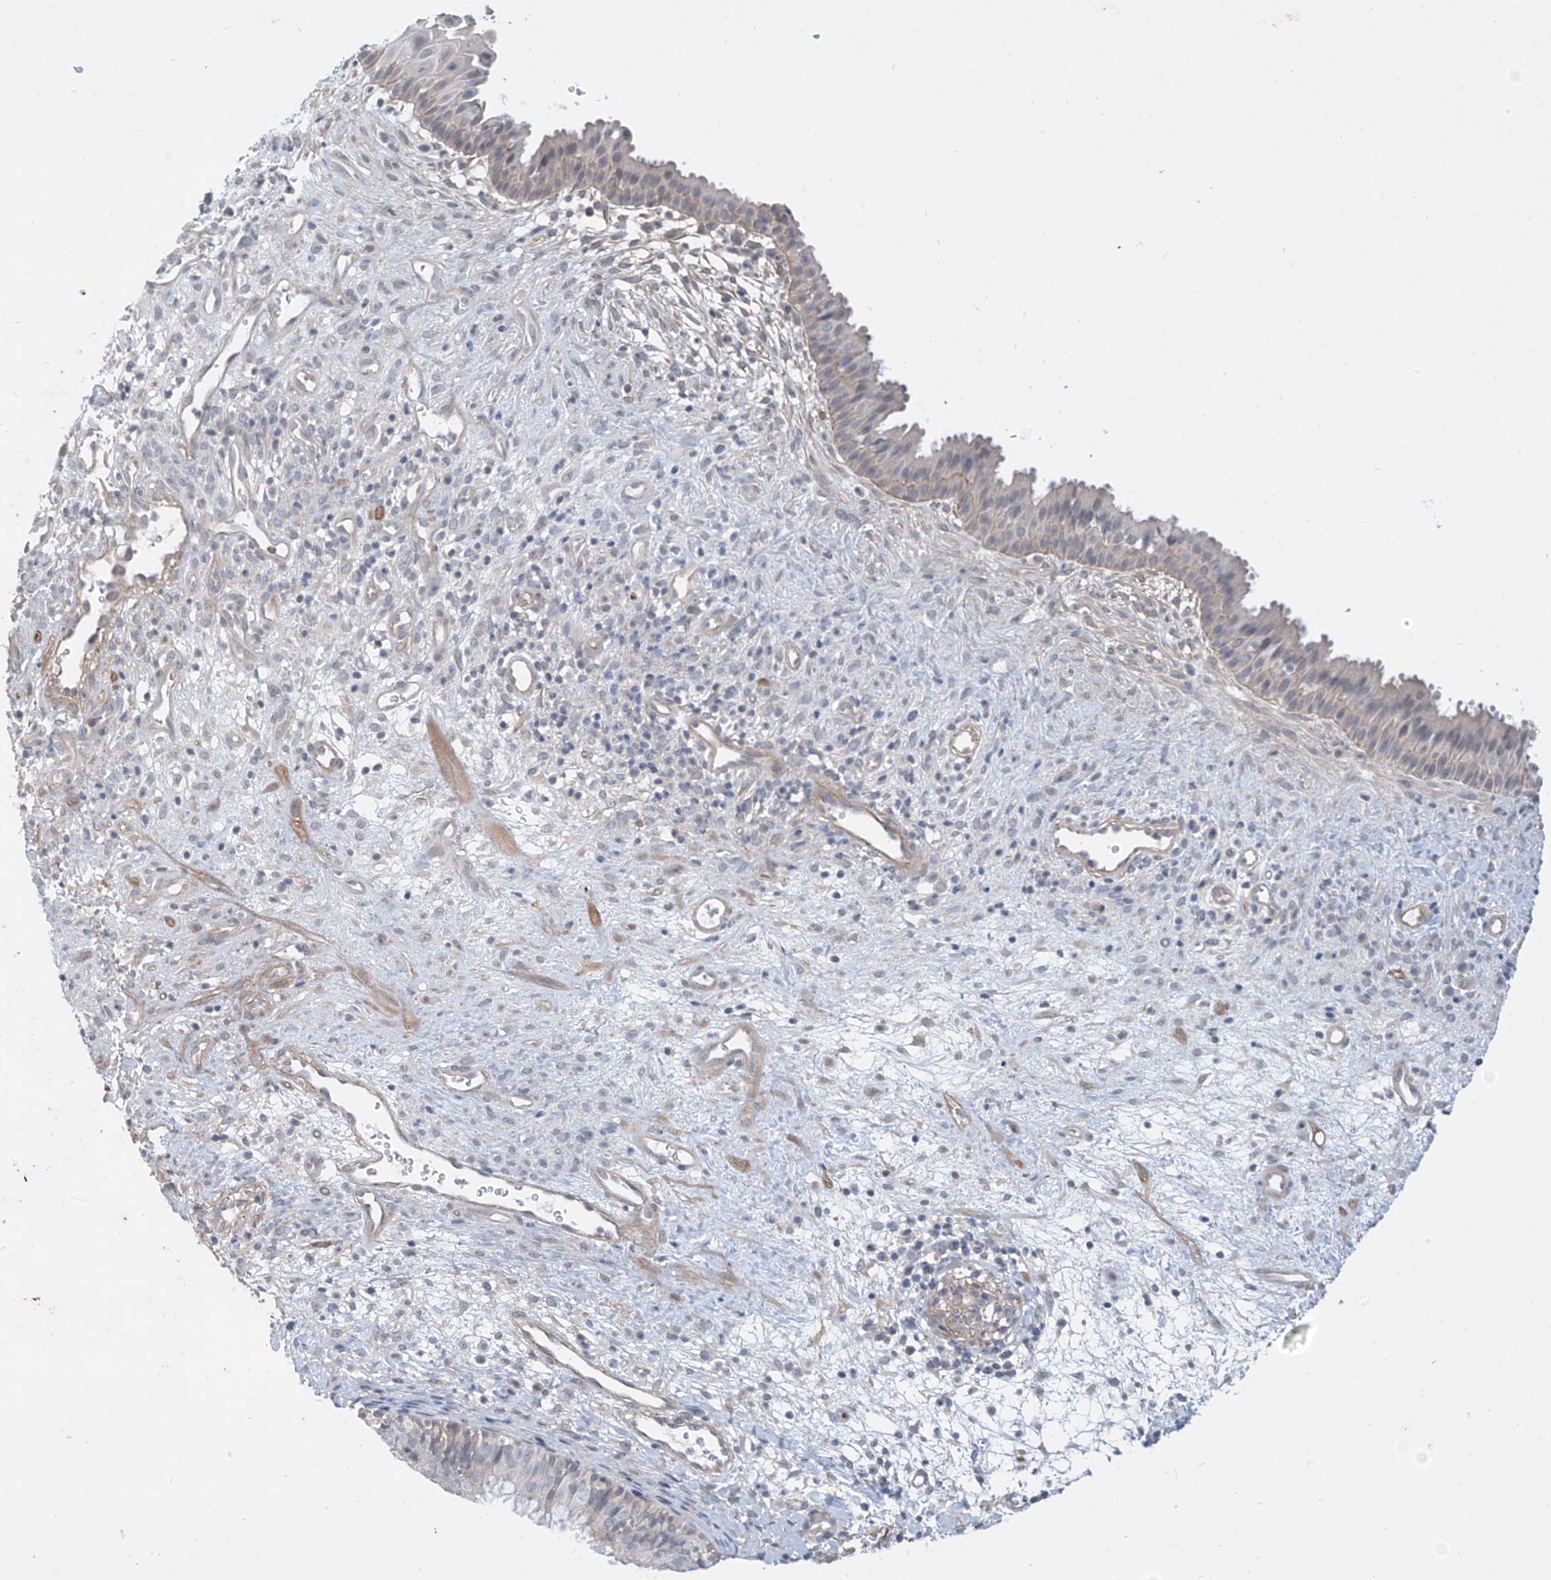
{"staining": {"intensity": "negative", "quantity": "none", "location": "none"}, "tissue": "nasopharynx", "cell_type": "Respiratory epithelial cells", "image_type": "normal", "snomed": [{"axis": "morphology", "description": "Normal tissue, NOS"}, {"axis": "topography", "description": "Nasopharynx"}], "caption": "Nasopharynx stained for a protein using immunohistochemistry (IHC) demonstrates no expression respiratory epithelial cells.", "gene": "ABLIM2", "patient": {"sex": "male", "age": 22}}